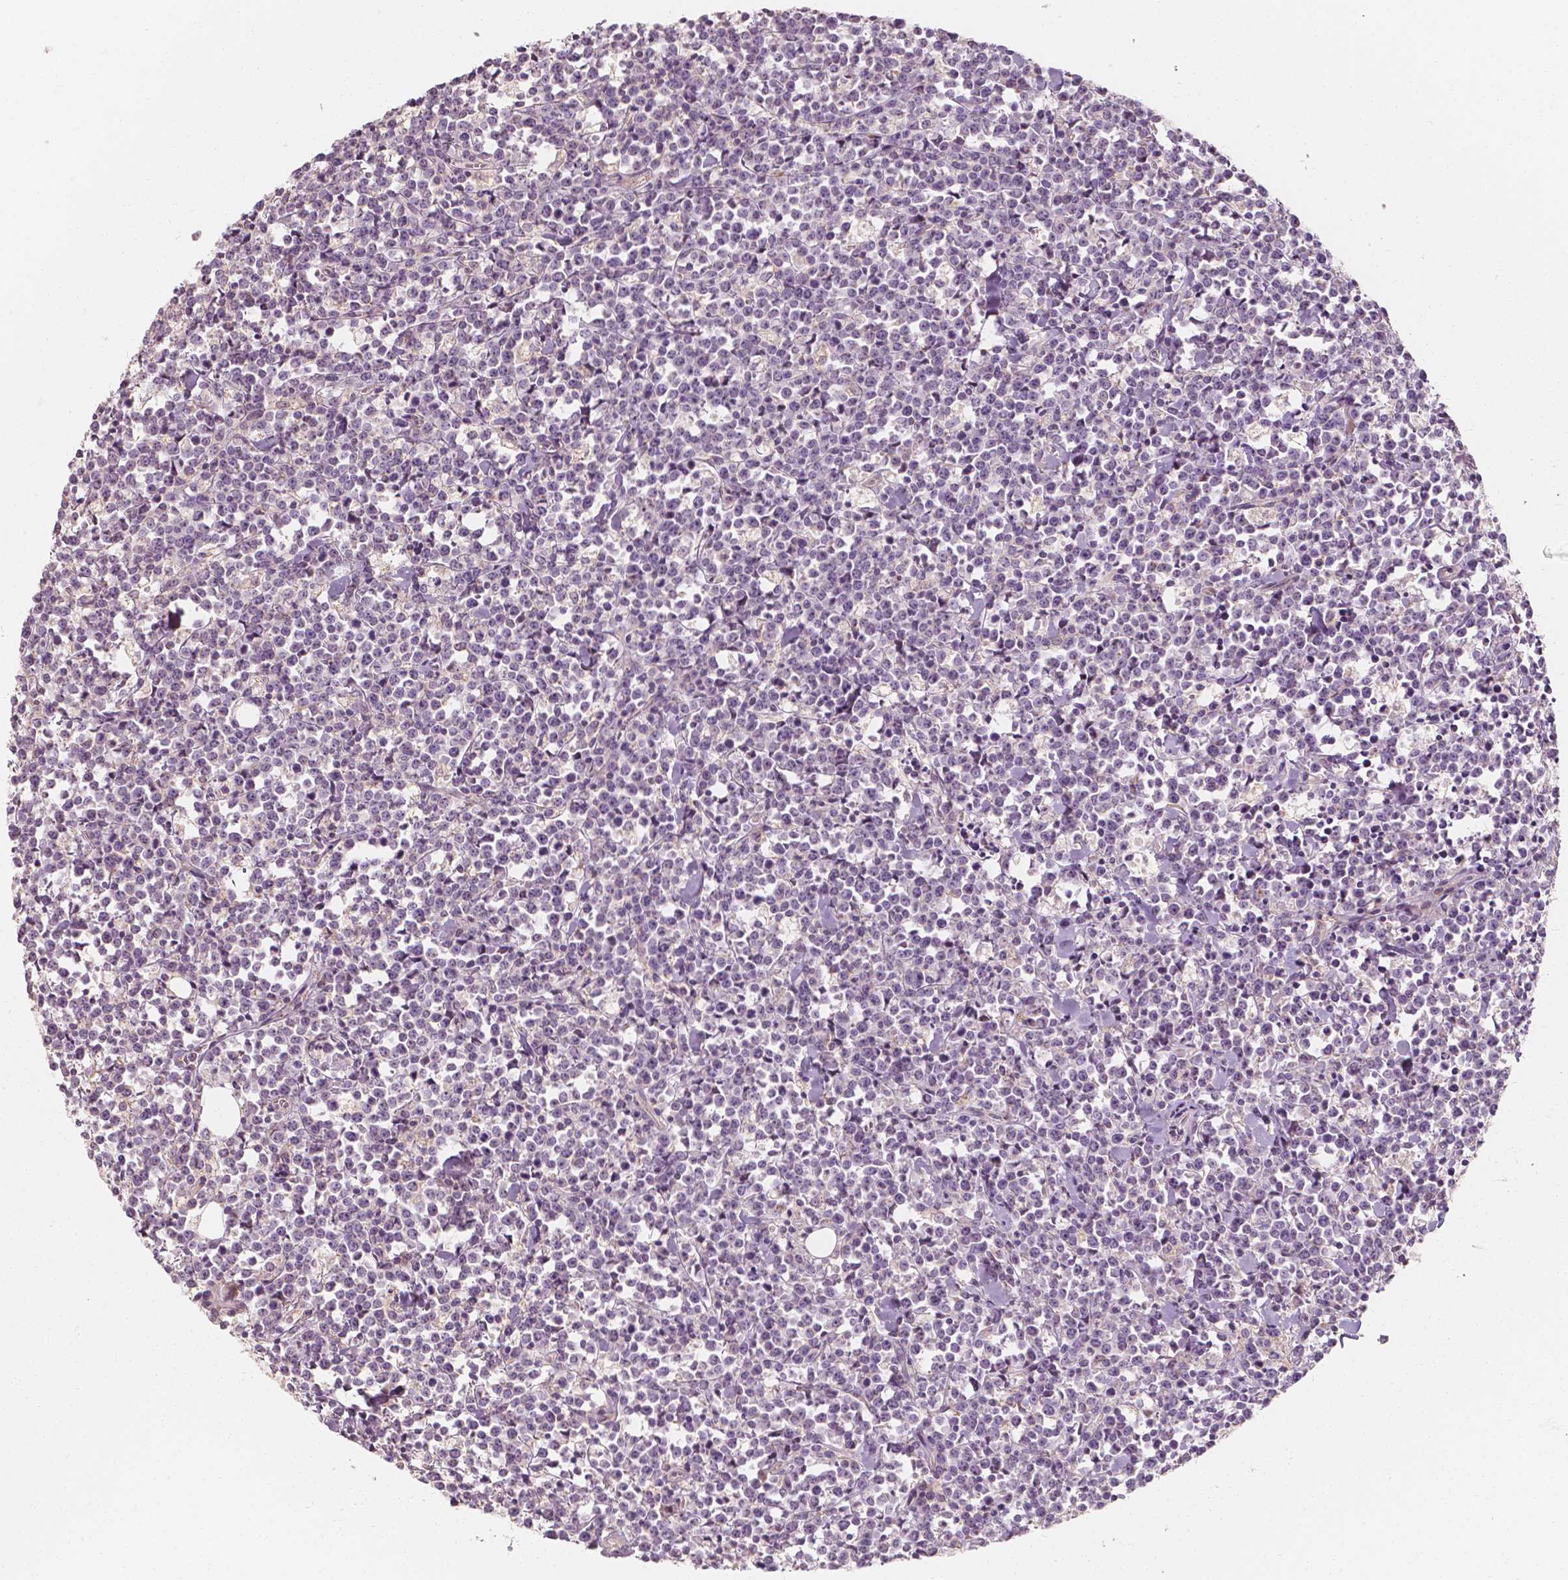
{"staining": {"intensity": "negative", "quantity": "none", "location": "none"}, "tissue": "lymphoma", "cell_type": "Tumor cells", "image_type": "cancer", "snomed": [{"axis": "morphology", "description": "Malignant lymphoma, non-Hodgkin's type, High grade"}, {"axis": "topography", "description": "Small intestine"}], "caption": "Protein analysis of lymphoma shows no significant staining in tumor cells.", "gene": "SHPK", "patient": {"sex": "female", "age": 56}}